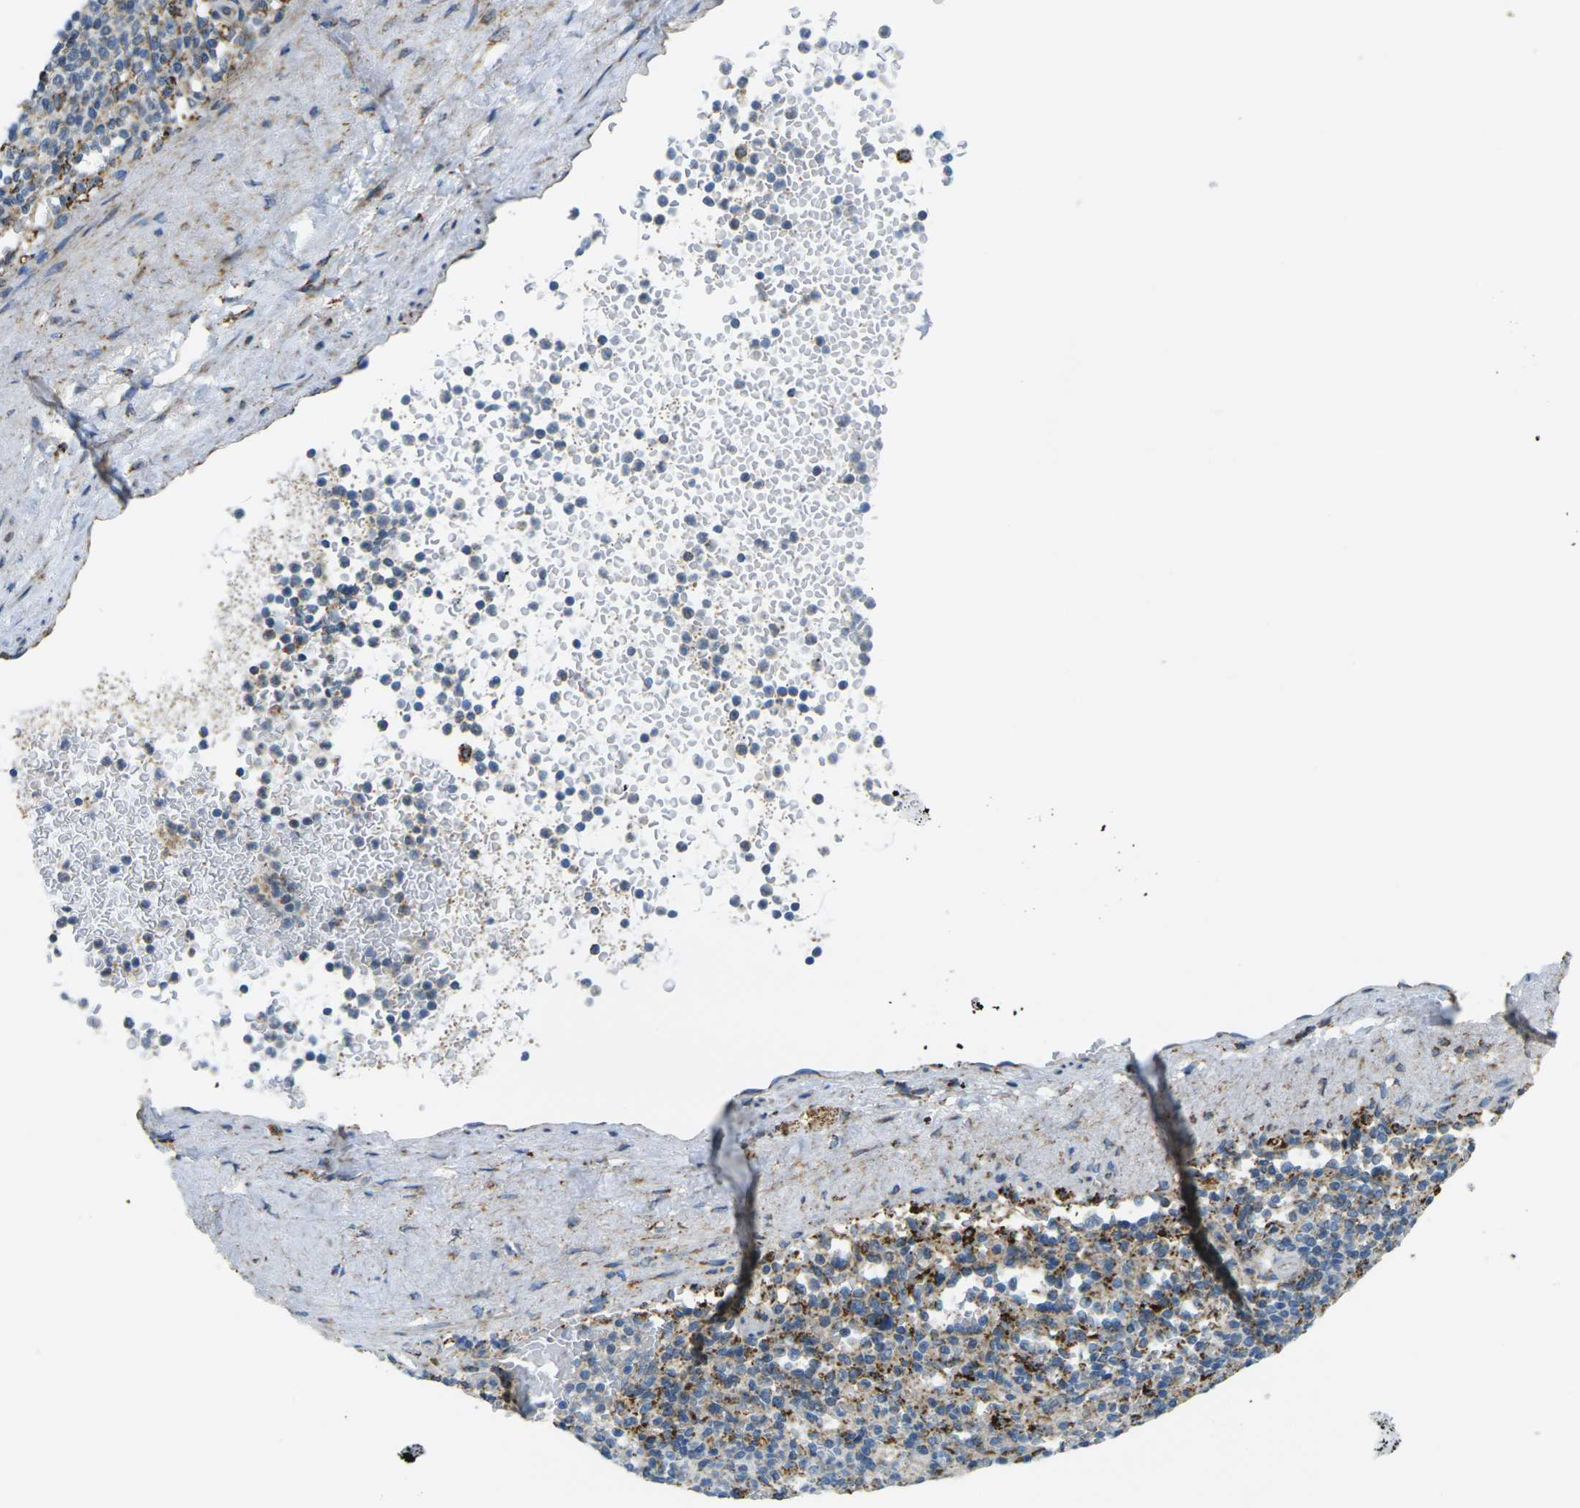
{"staining": {"intensity": "moderate", "quantity": "25%-75%", "location": "cytoplasmic/membranous"}, "tissue": "spleen", "cell_type": "Cells in red pulp", "image_type": "normal", "snomed": [{"axis": "morphology", "description": "Normal tissue, NOS"}, {"axis": "topography", "description": "Spleen"}], "caption": "The histopathology image reveals immunohistochemical staining of benign spleen. There is moderate cytoplasmic/membranous expression is appreciated in about 25%-75% of cells in red pulp. (IHC, brightfield microscopy, high magnification).", "gene": "CYB5R1", "patient": {"sex": "female", "age": 74}}